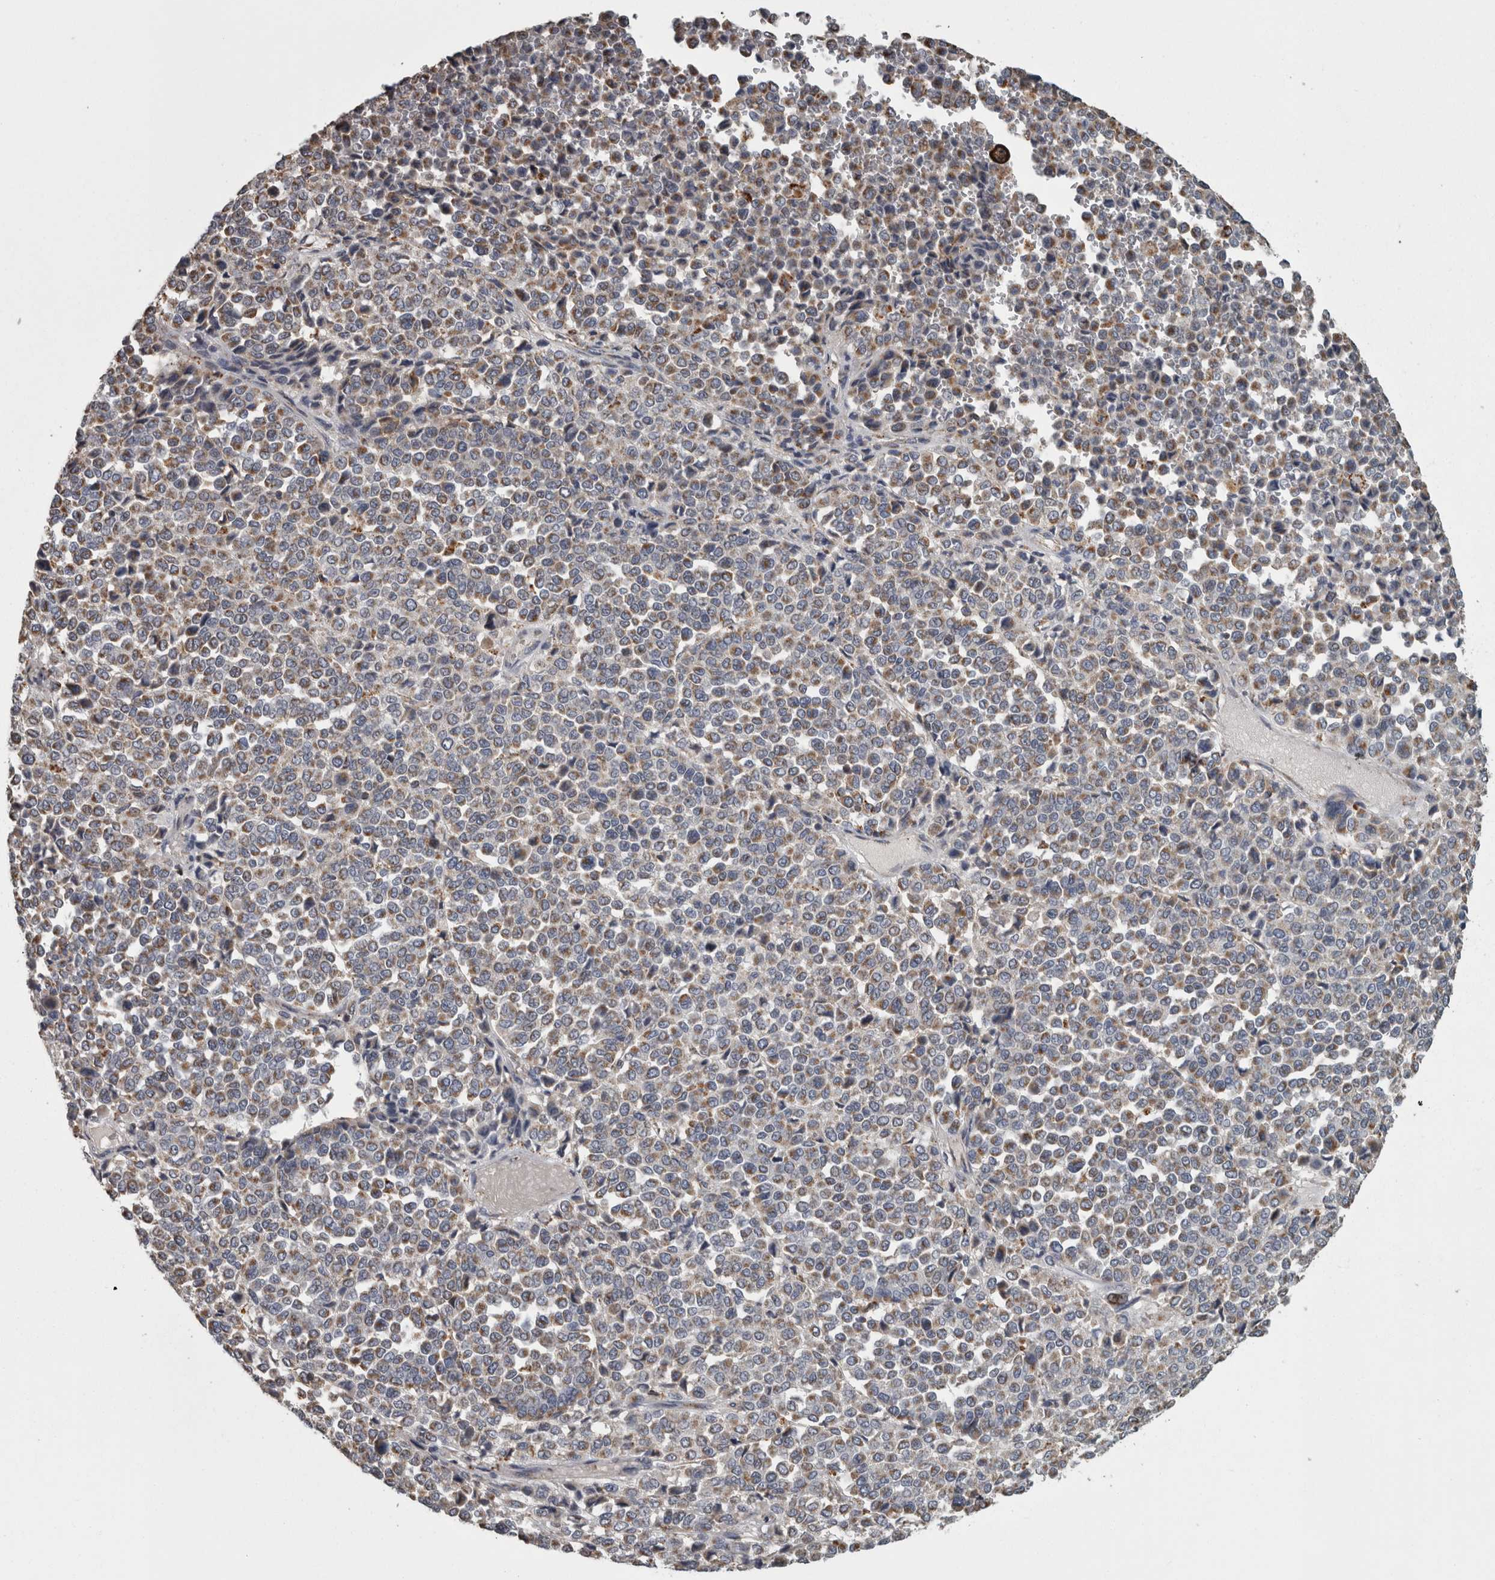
{"staining": {"intensity": "moderate", "quantity": "25%-75%", "location": "cytoplasmic/membranous"}, "tissue": "melanoma", "cell_type": "Tumor cells", "image_type": "cancer", "snomed": [{"axis": "morphology", "description": "Malignant melanoma, Metastatic site"}, {"axis": "topography", "description": "Pancreas"}], "caption": "IHC (DAB) staining of human melanoma shows moderate cytoplasmic/membranous protein staining in approximately 25%-75% of tumor cells.", "gene": "FRK", "patient": {"sex": "female", "age": 30}}